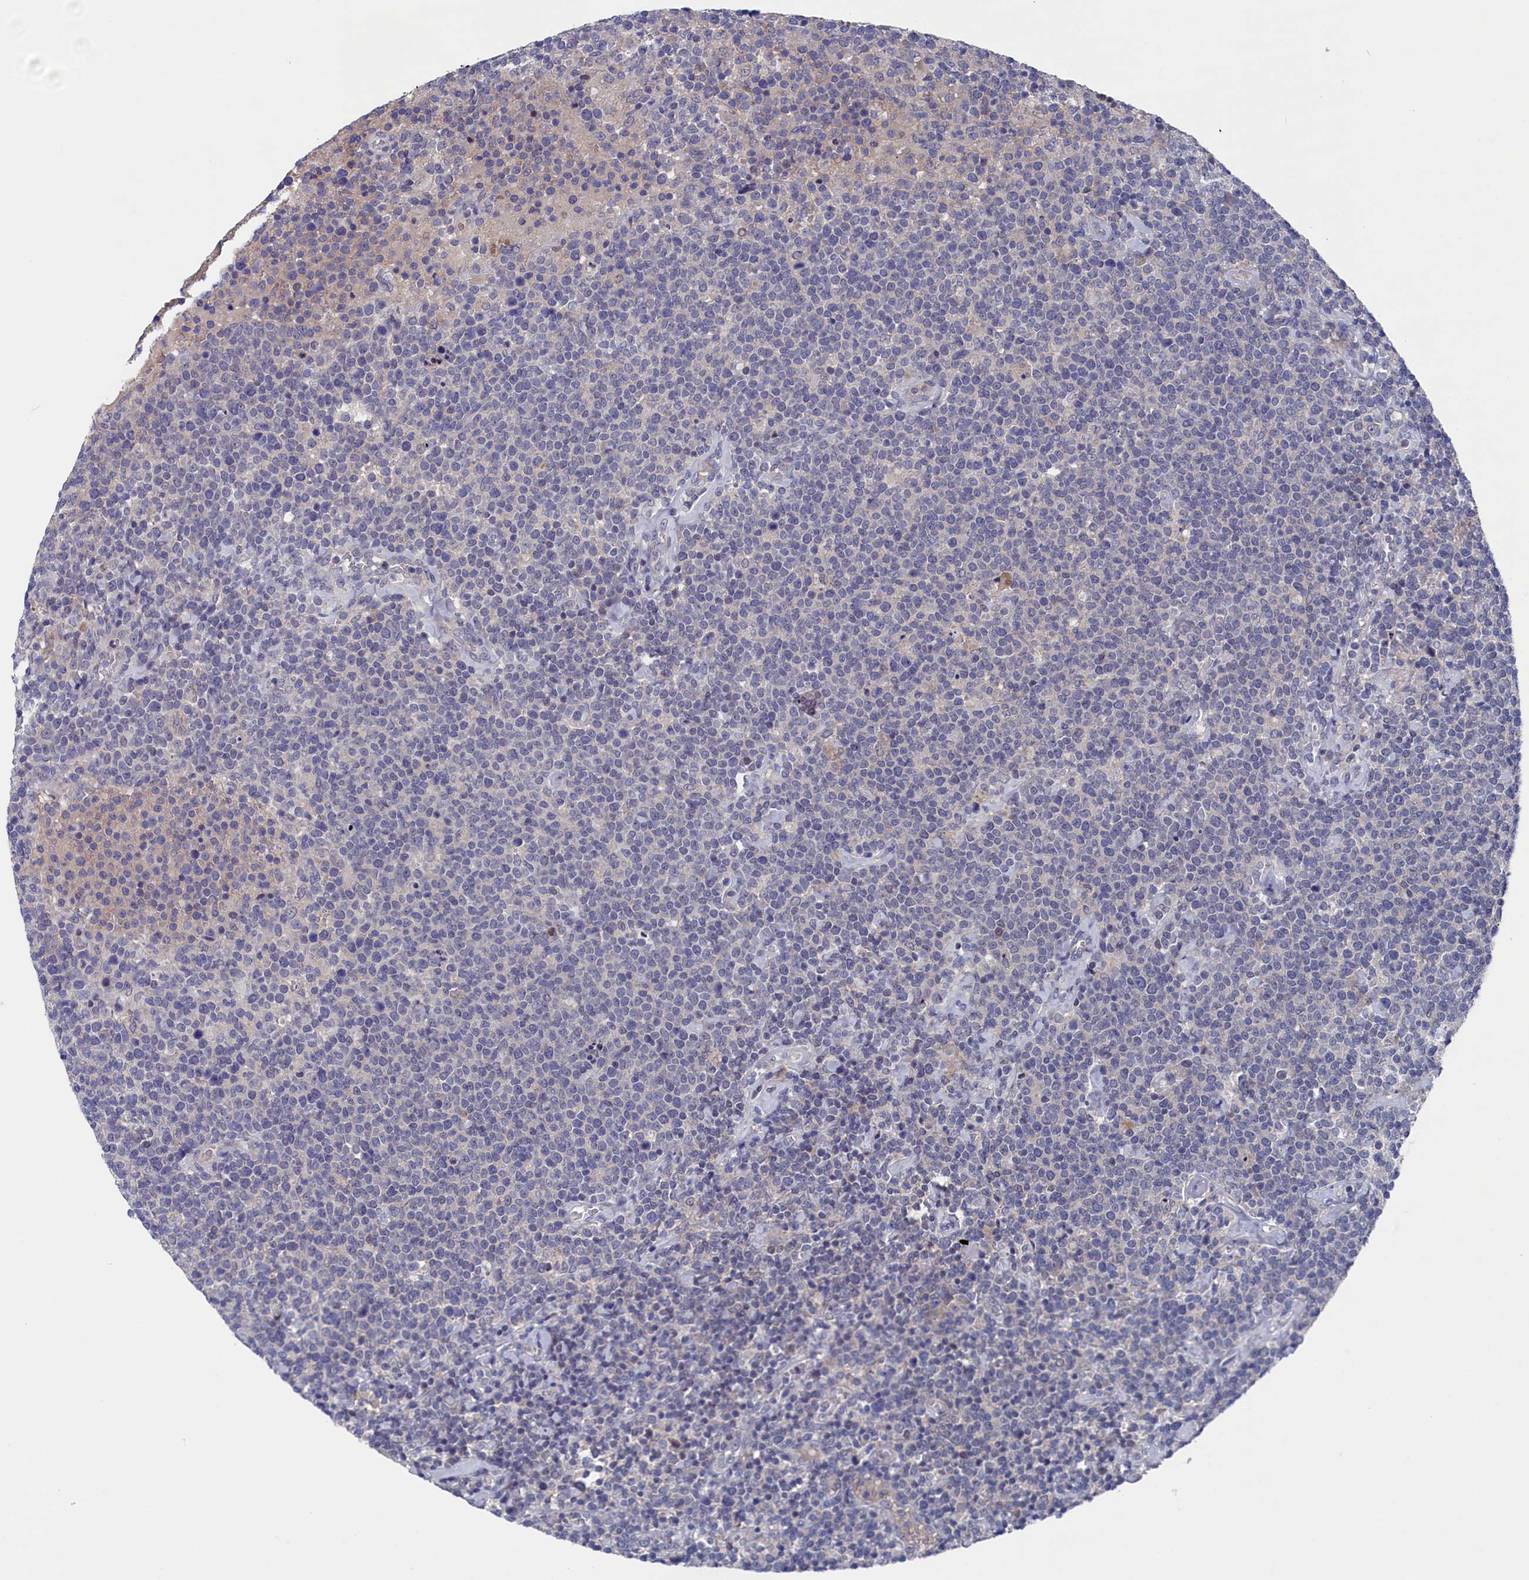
{"staining": {"intensity": "negative", "quantity": "none", "location": "none"}, "tissue": "lymphoma", "cell_type": "Tumor cells", "image_type": "cancer", "snomed": [{"axis": "morphology", "description": "Malignant lymphoma, non-Hodgkin's type, High grade"}, {"axis": "topography", "description": "Lymph node"}], "caption": "The photomicrograph displays no staining of tumor cells in lymphoma. (Stains: DAB immunohistochemistry with hematoxylin counter stain, Microscopy: brightfield microscopy at high magnification).", "gene": "SPATA13", "patient": {"sex": "male", "age": 61}}